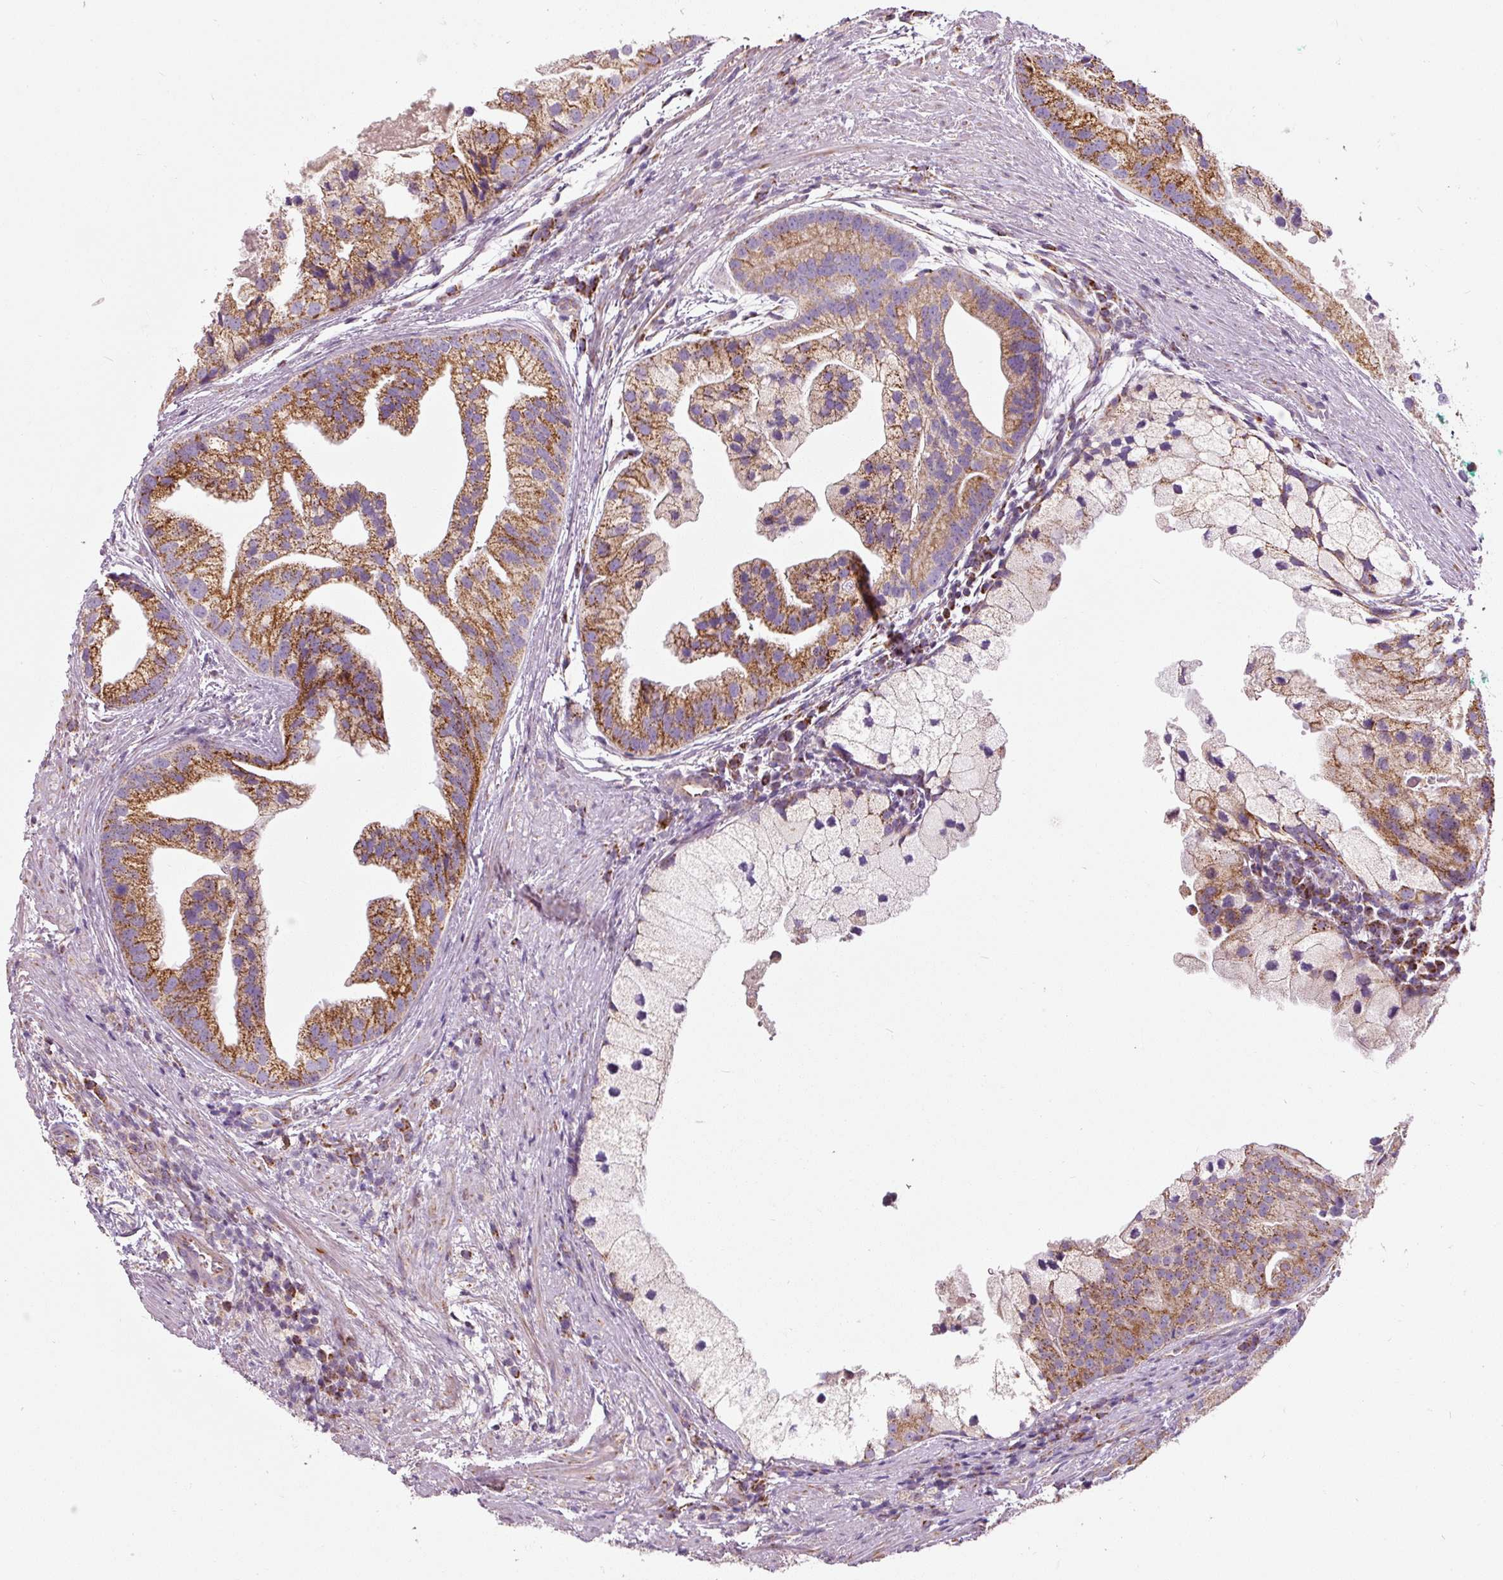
{"staining": {"intensity": "strong", "quantity": "25%-75%", "location": "cytoplasmic/membranous"}, "tissue": "prostate cancer", "cell_type": "Tumor cells", "image_type": "cancer", "snomed": [{"axis": "morphology", "description": "Adenocarcinoma, High grade"}, {"axis": "topography", "description": "Prostate"}], "caption": "Human high-grade adenocarcinoma (prostate) stained with a protein marker demonstrates strong staining in tumor cells.", "gene": "NDUFB4", "patient": {"sex": "male", "age": 62}}